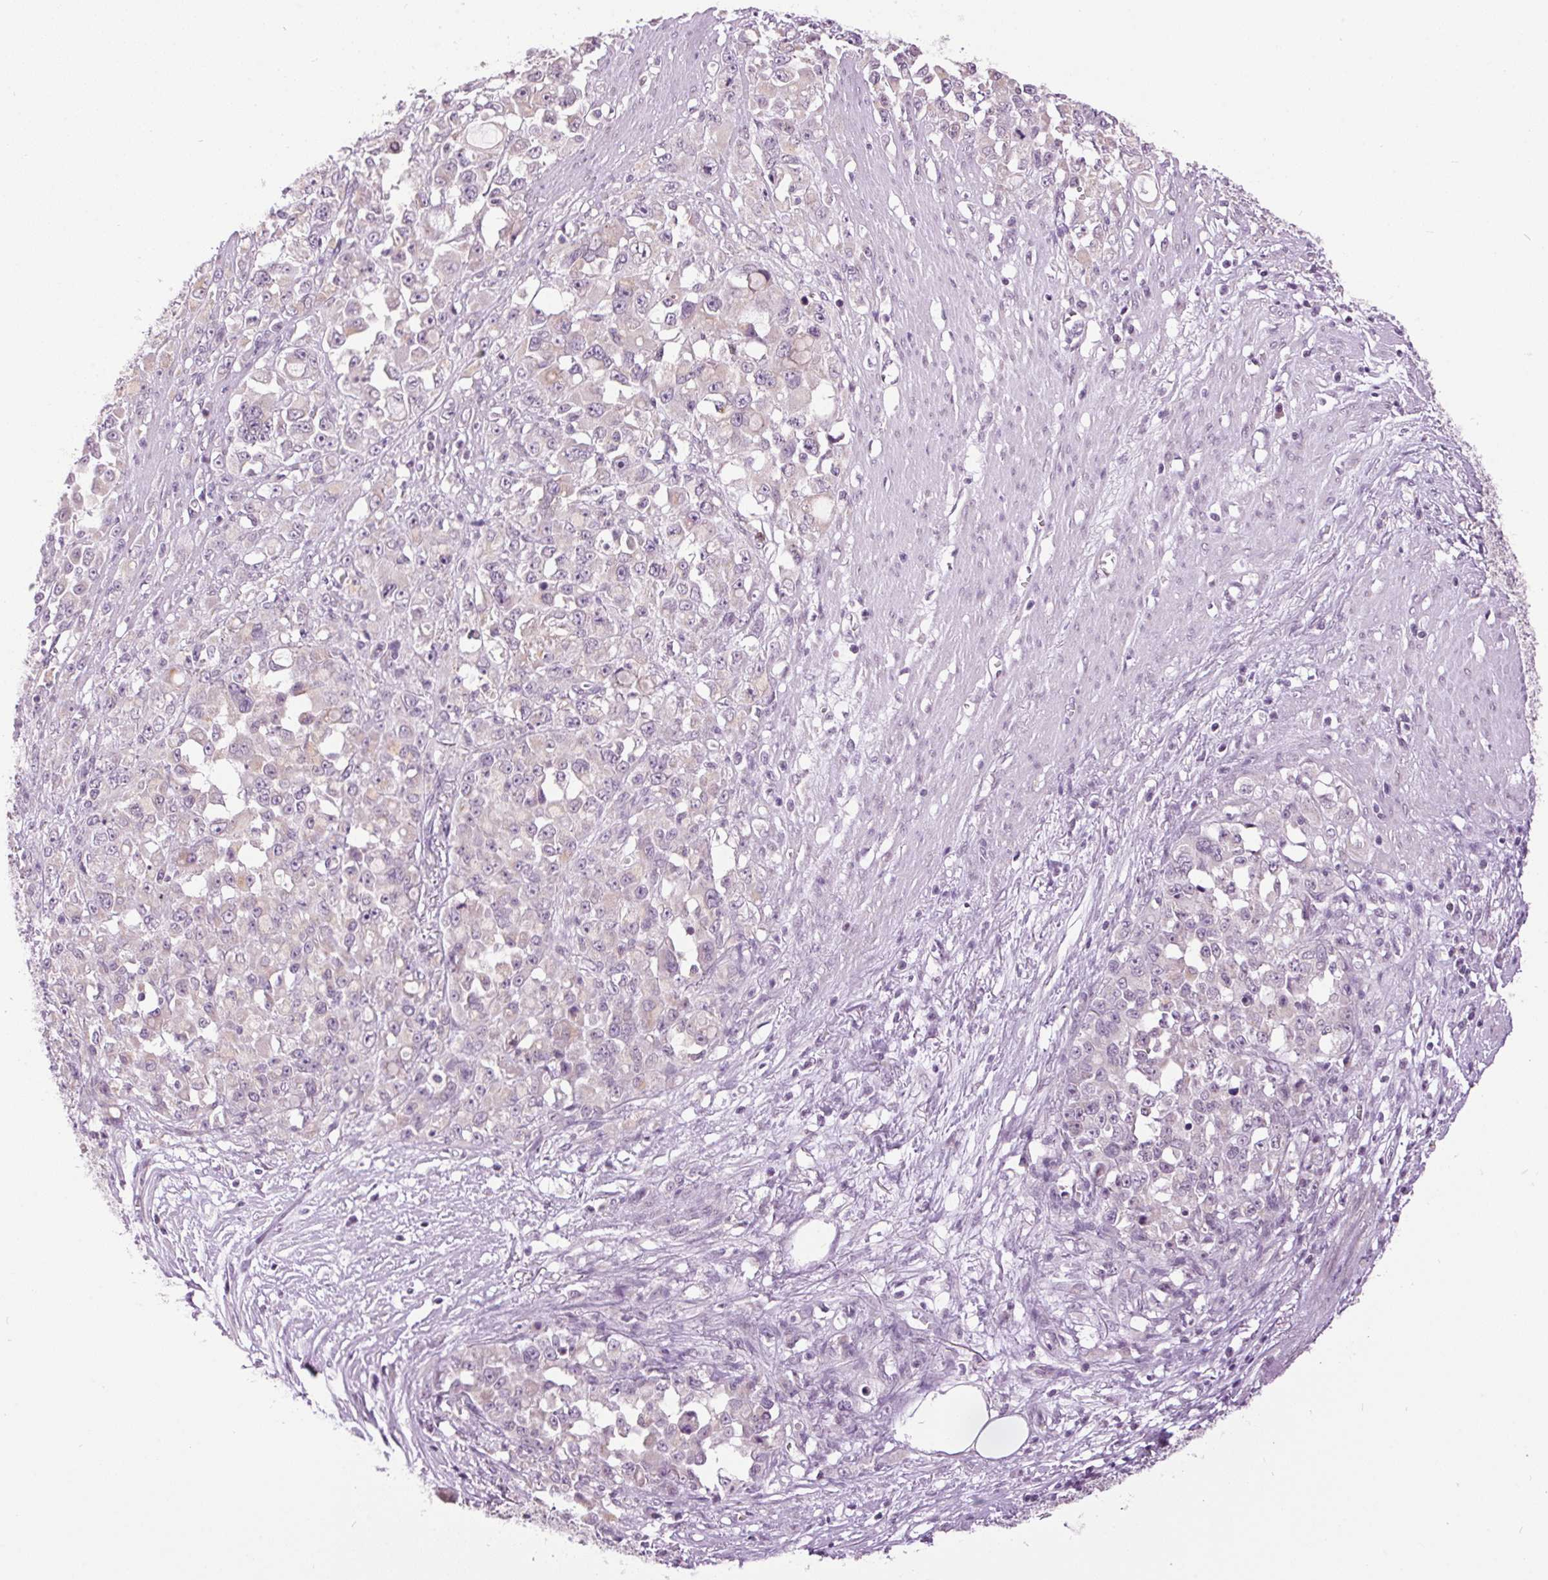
{"staining": {"intensity": "negative", "quantity": "none", "location": "none"}, "tissue": "stomach cancer", "cell_type": "Tumor cells", "image_type": "cancer", "snomed": [{"axis": "morphology", "description": "Adenocarcinoma, NOS"}, {"axis": "topography", "description": "Stomach"}], "caption": "An immunohistochemistry (IHC) photomicrograph of stomach cancer (adenocarcinoma) is shown. There is no staining in tumor cells of stomach cancer (adenocarcinoma).", "gene": "SMIM13", "patient": {"sex": "female", "age": 76}}